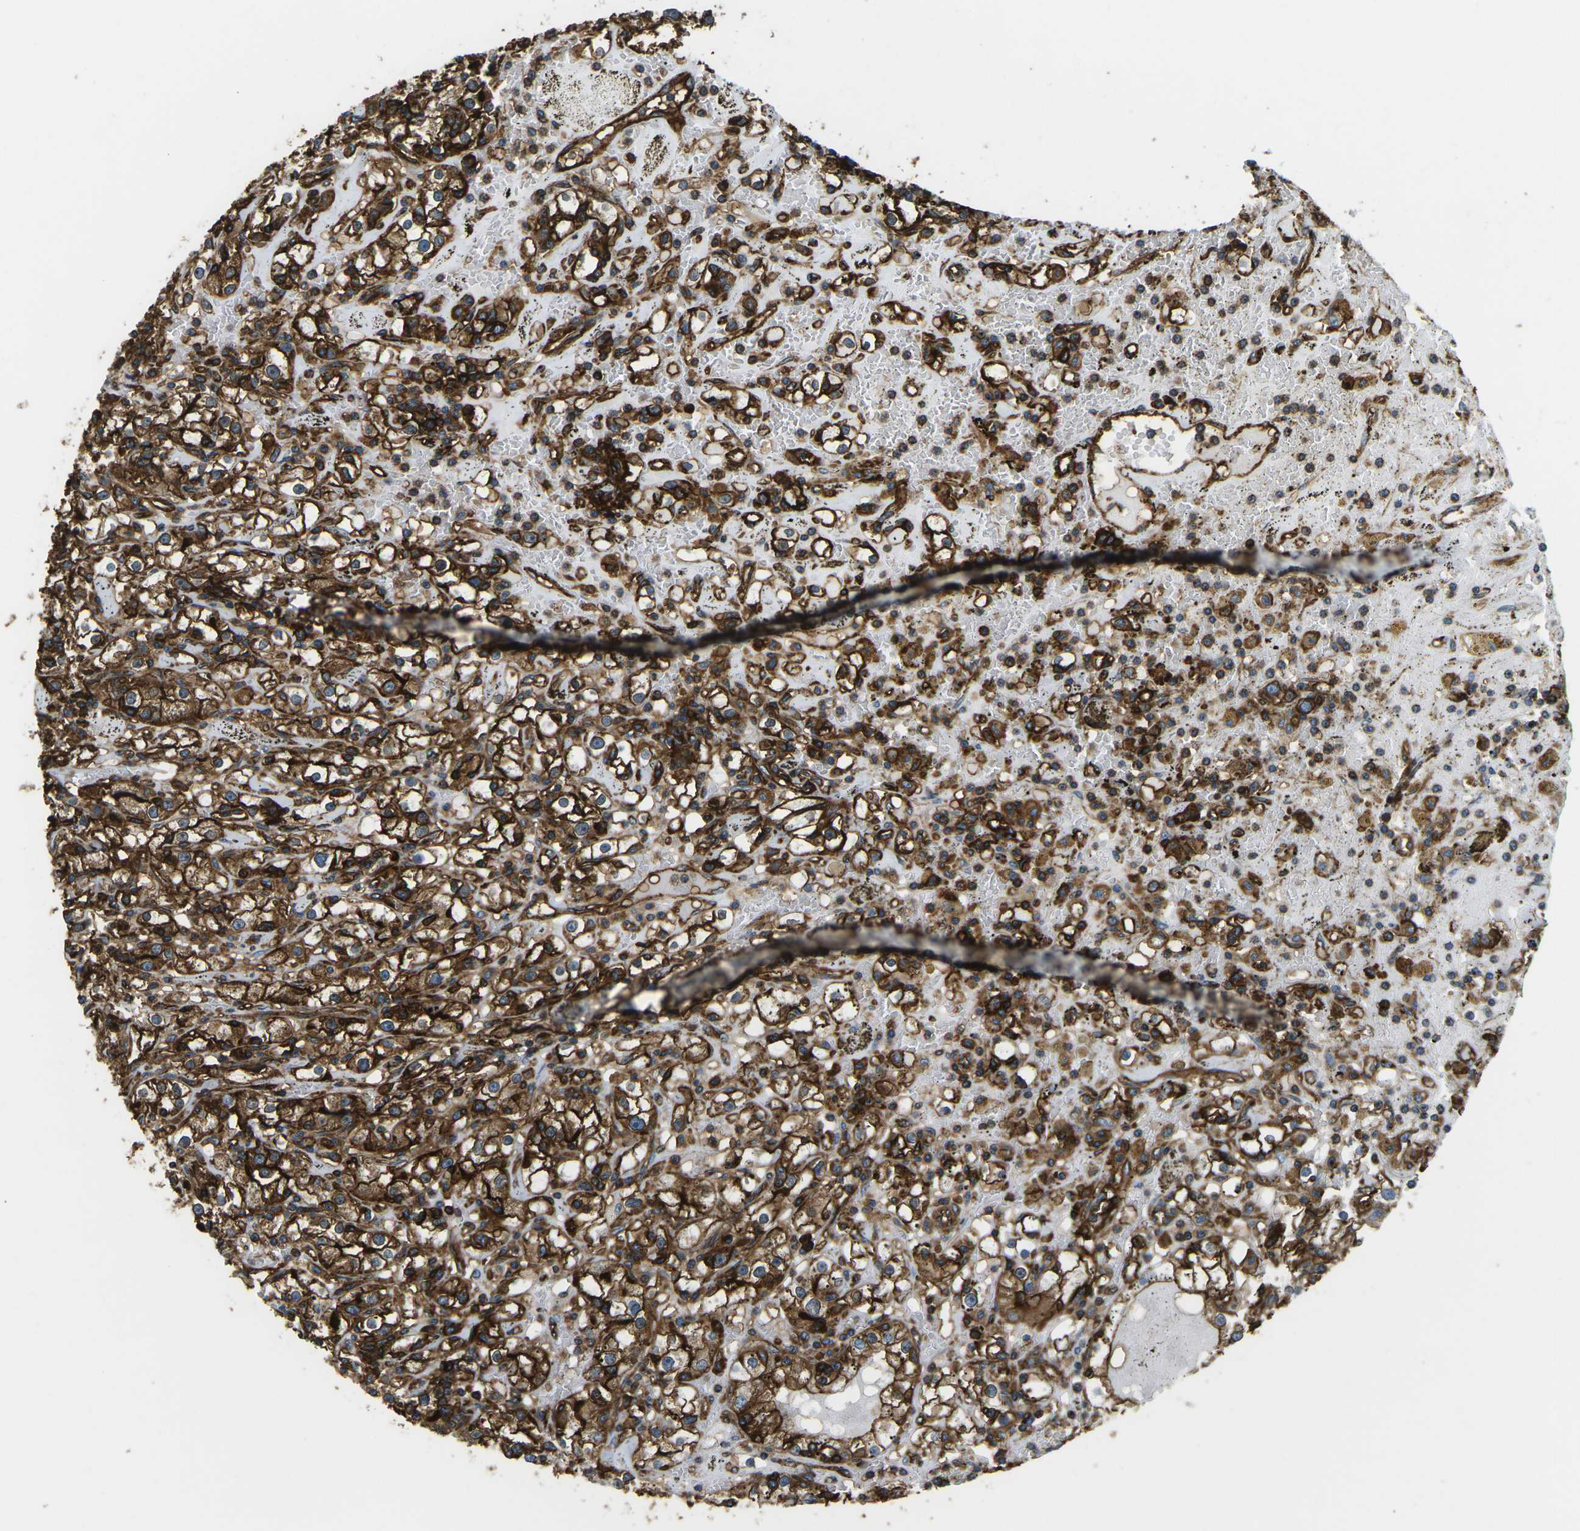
{"staining": {"intensity": "strong", "quantity": ">75%", "location": "cytoplasmic/membranous"}, "tissue": "renal cancer", "cell_type": "Tumor cells", "image_type": "cancer", "snomed": [{"axis": "morphology", "description": "Adenocarcinoma, NOS"}, {"axis": "topography", "description": "Kidney"}], "caption": "A brown stain highlights strong cytoplasmic/membranous staining of a protein in renal cancer tumor cells.", "gene": "HLA-B", "patient": {"sex": "male", "age": 56}}